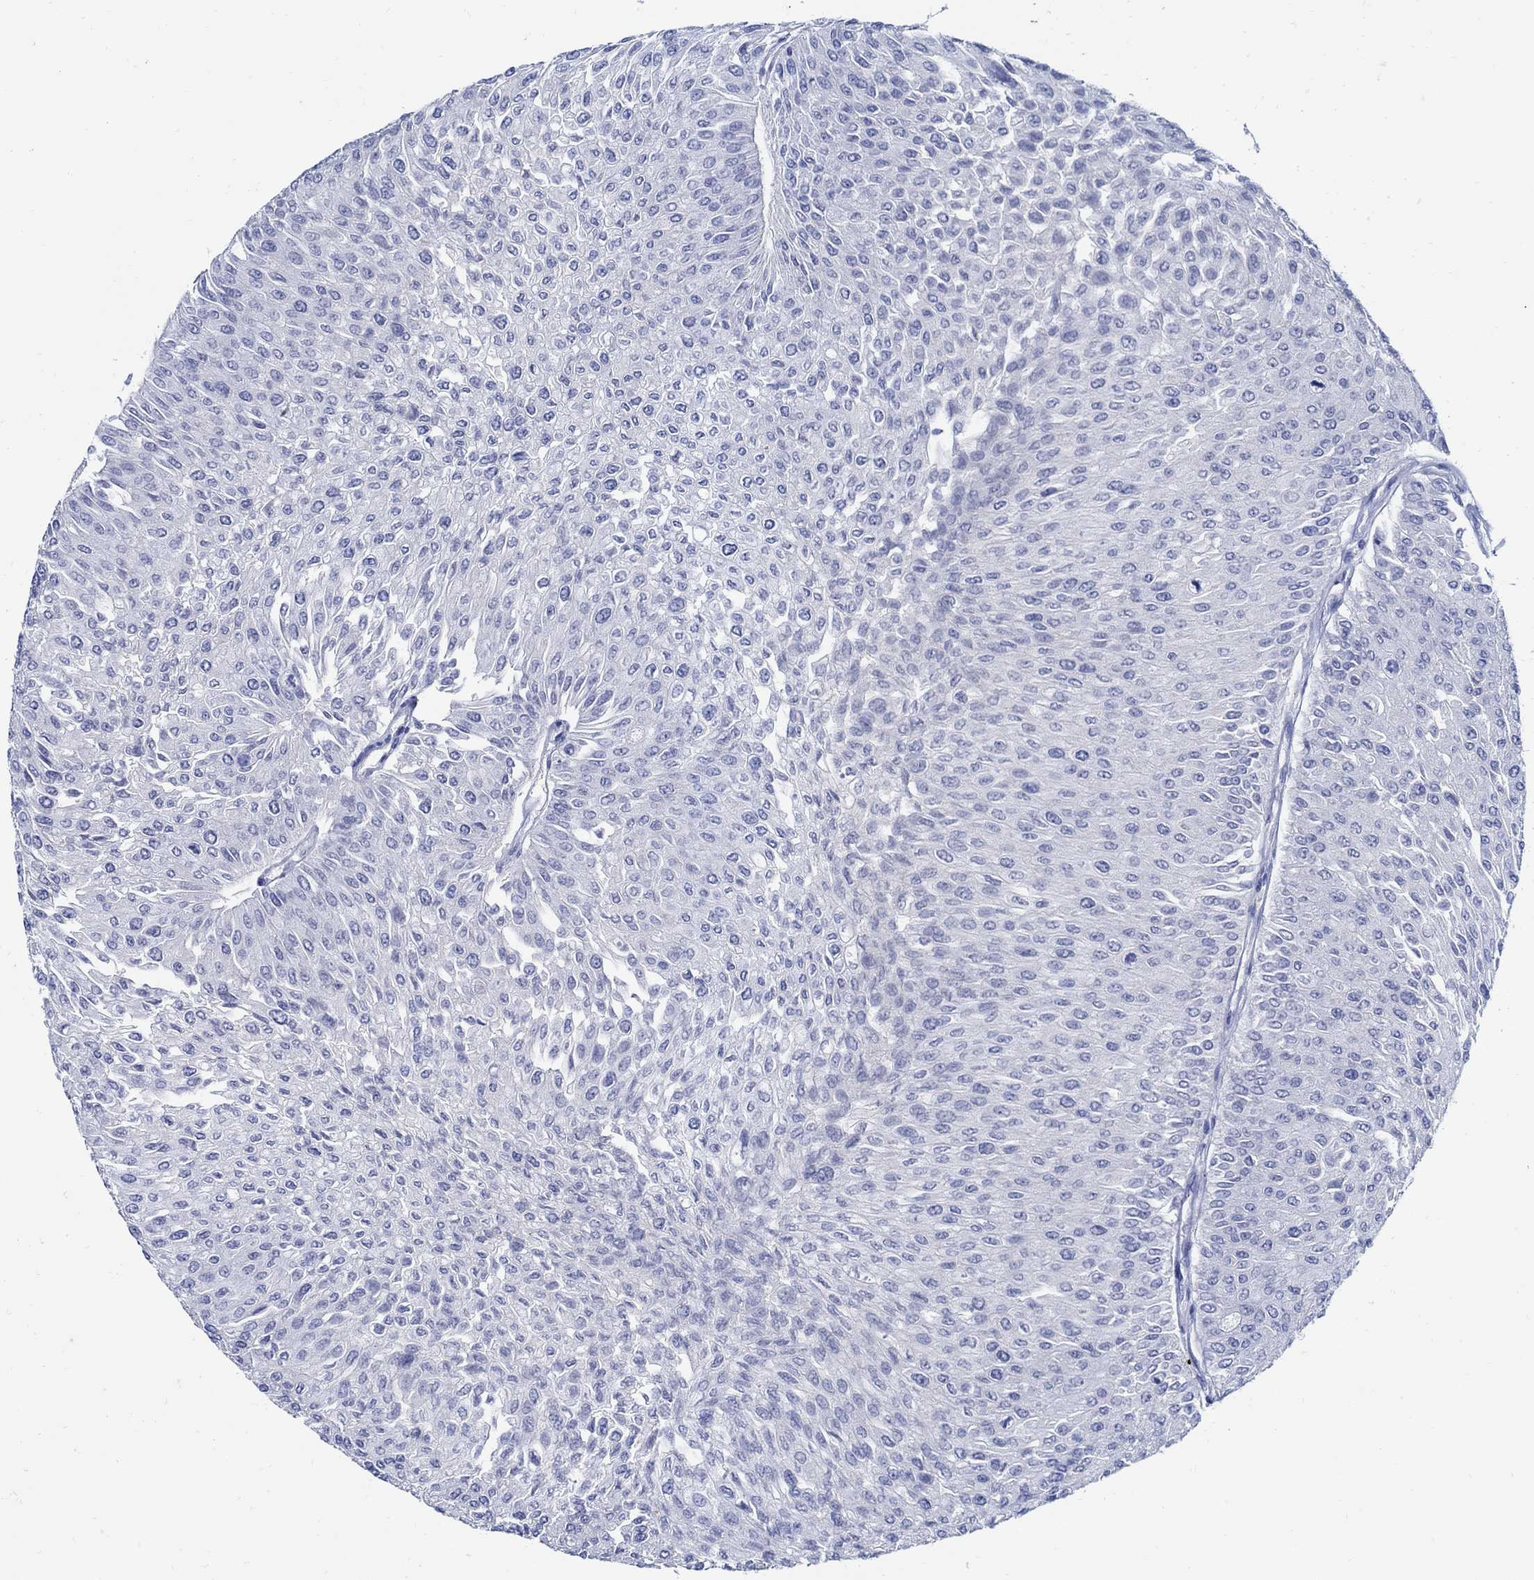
{"staining": {"intensity": "negative", "quantity": "none", "location": "none"}, "tissue": "urothelial cancer", "cell_type": "Tumor cells", "image_type": "cancer", "snomed": [{"axis": "morphology", "description": "Urothelial carcinoma, Low grade"}, {"axis": "topography", "description": "Urinary bladder"}], "caption": "This micrograph is of urothelial carcinoma (low-grade) stained with immunohistochemistry to label a protein in brown with the nuclei are counter-stained blue. There is no staining in tumor cells. The staining is performed using DAB brown chromogen with nuclei counter-stained in using hematoxylin.", "gene": "PAX9", "patient": {"sex": "male", "age": 67}}